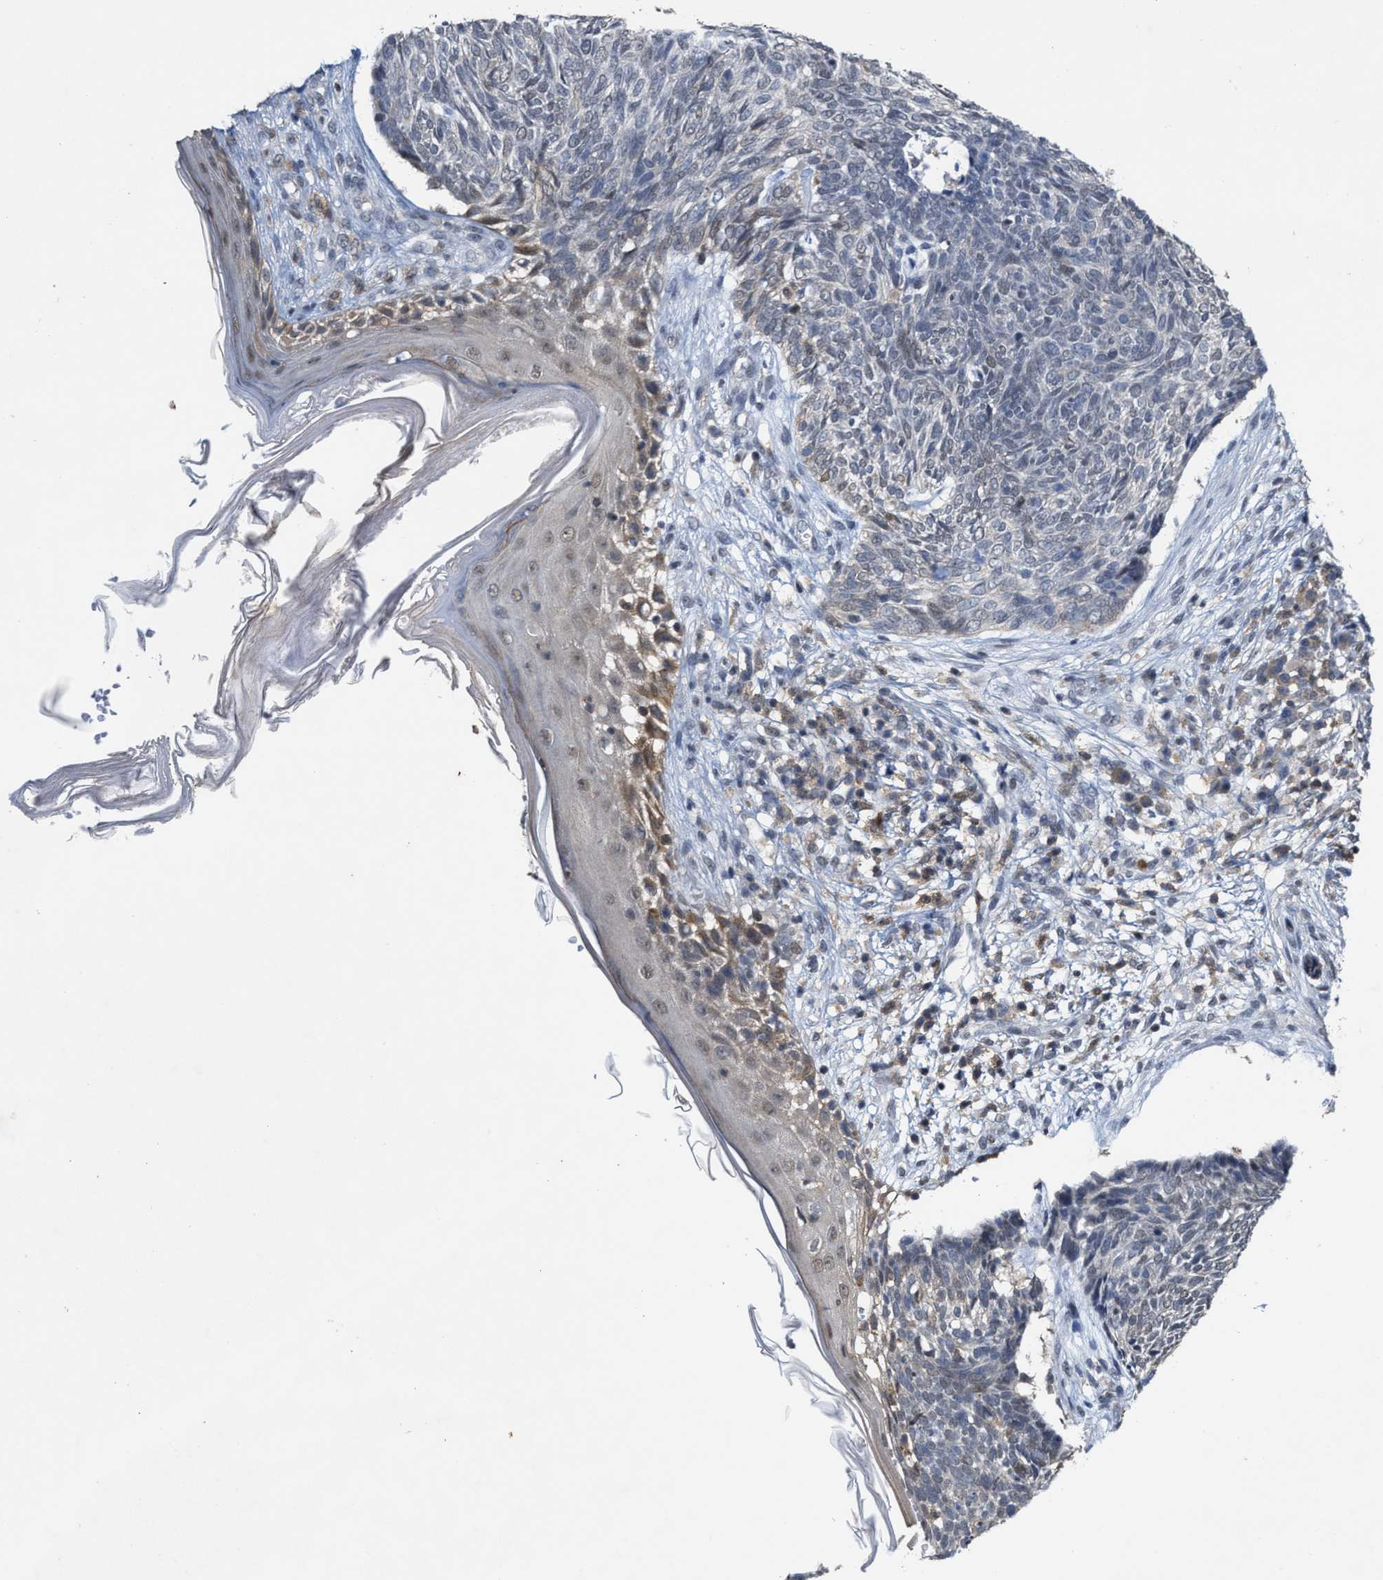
{"staining": {"intensity": "negative", "quantity": "none", "location": "none"}, "tissue": "skin cancer", "cell_type": "Tumor cells", "image_type": "cancer", "snomed": [{"axis": "morphology", "description": "Basal cell carcinoma"}, {"axis": "topography", "description": "Skin"}], "caption": "Immunohistochemical staining of skin basal cell carcinoma exhibits no significant staining in tumor cells.", "gene": "FGD3", "patient": {"sex": "female", "age": 84}}